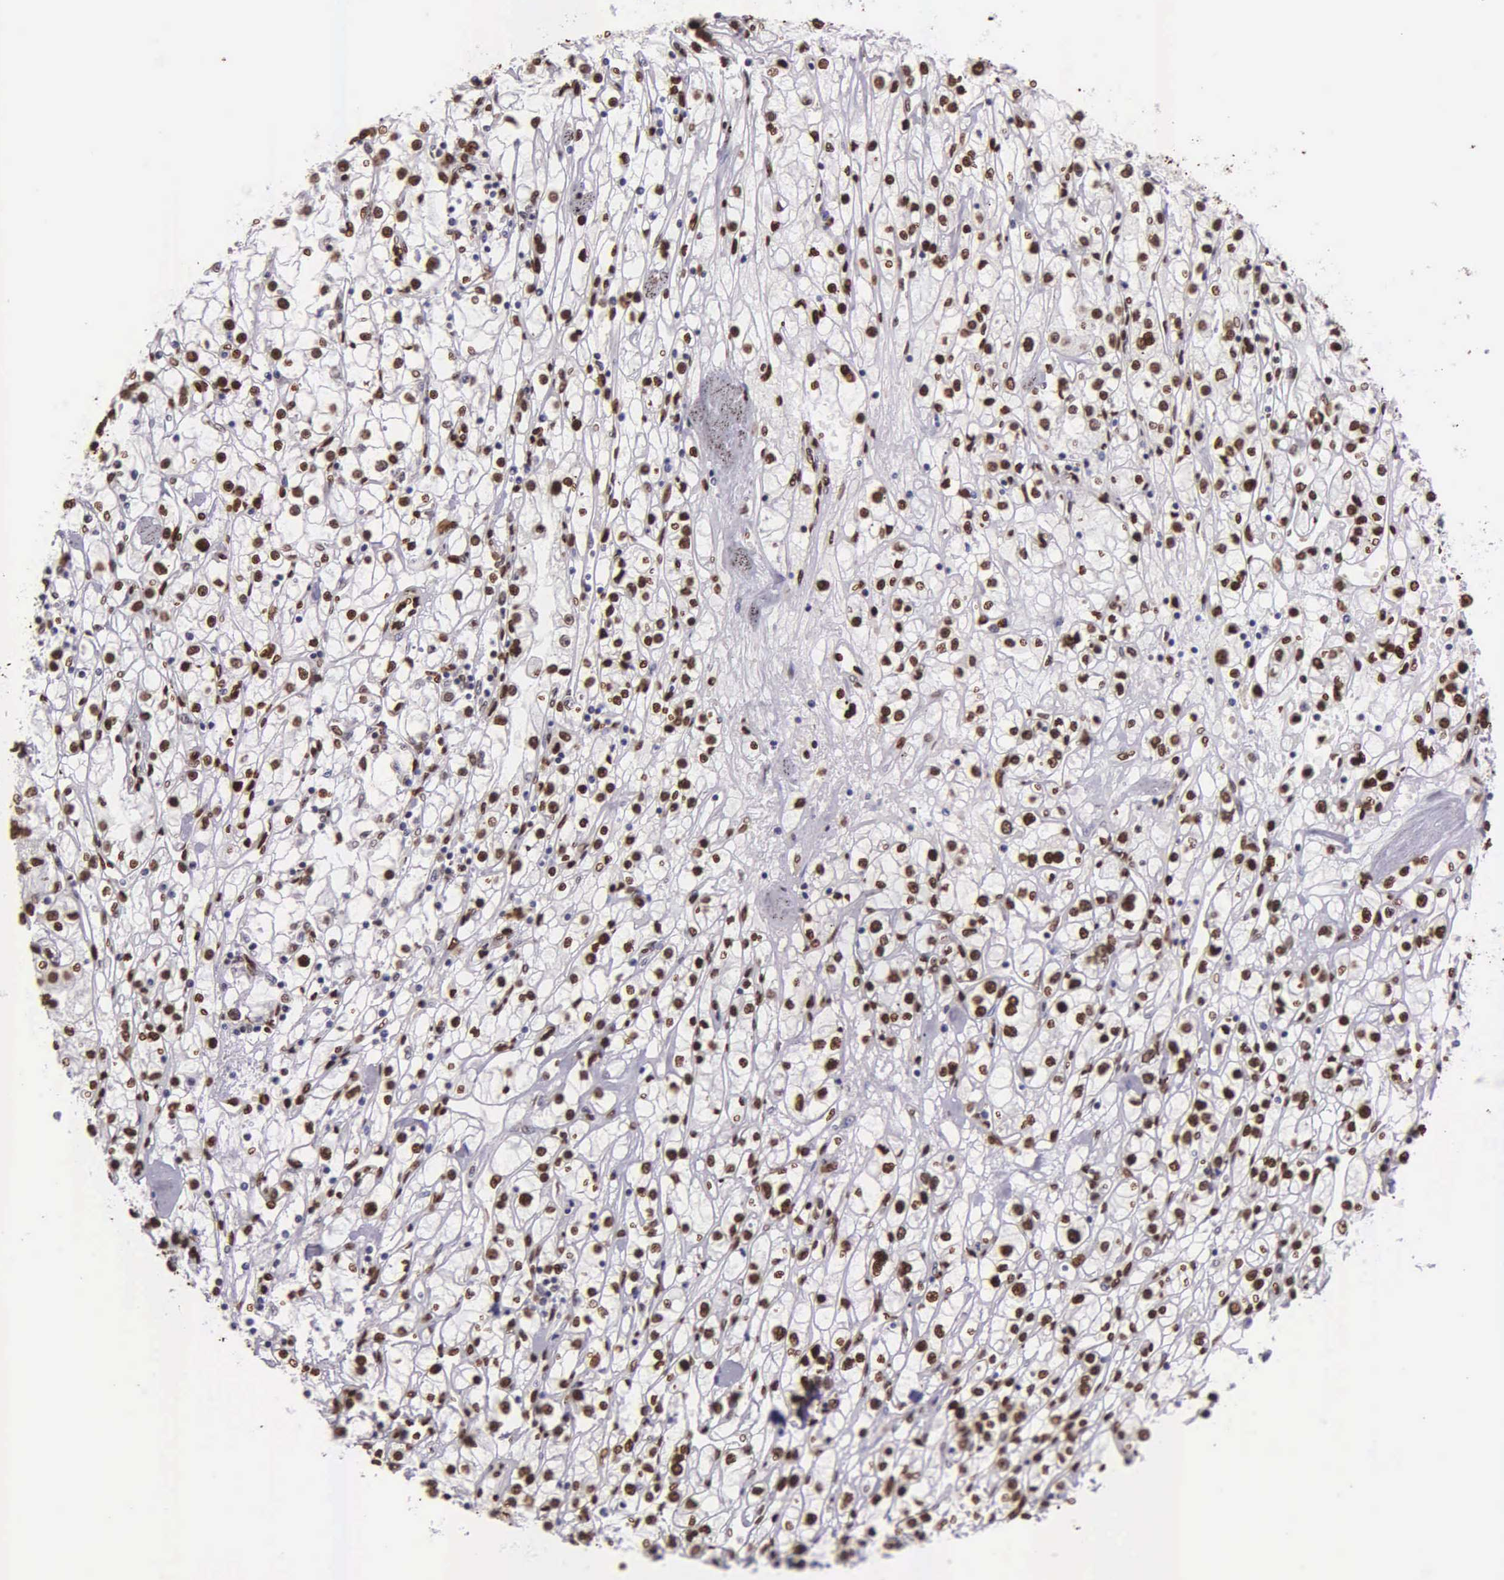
{"staining": {"intensity": "strong", "quantity": ">75%", "location": "nuclear"}, "tissue": "renal cancer", "cell_type": "Tumor cells", "image_type": "cancer", "snomed": [{"axis": "morphology", "description": "Adenocarcinoma, NOS"}, {"axis": "topography", "description": "Kidney"}], "caption": "The micrograph shows a brown stain indicating the presence of a protein in the nuclear of tumor cells in renal cancer.", "gene": "H1-0", "patient": {"sex": "male", "age": 56}}